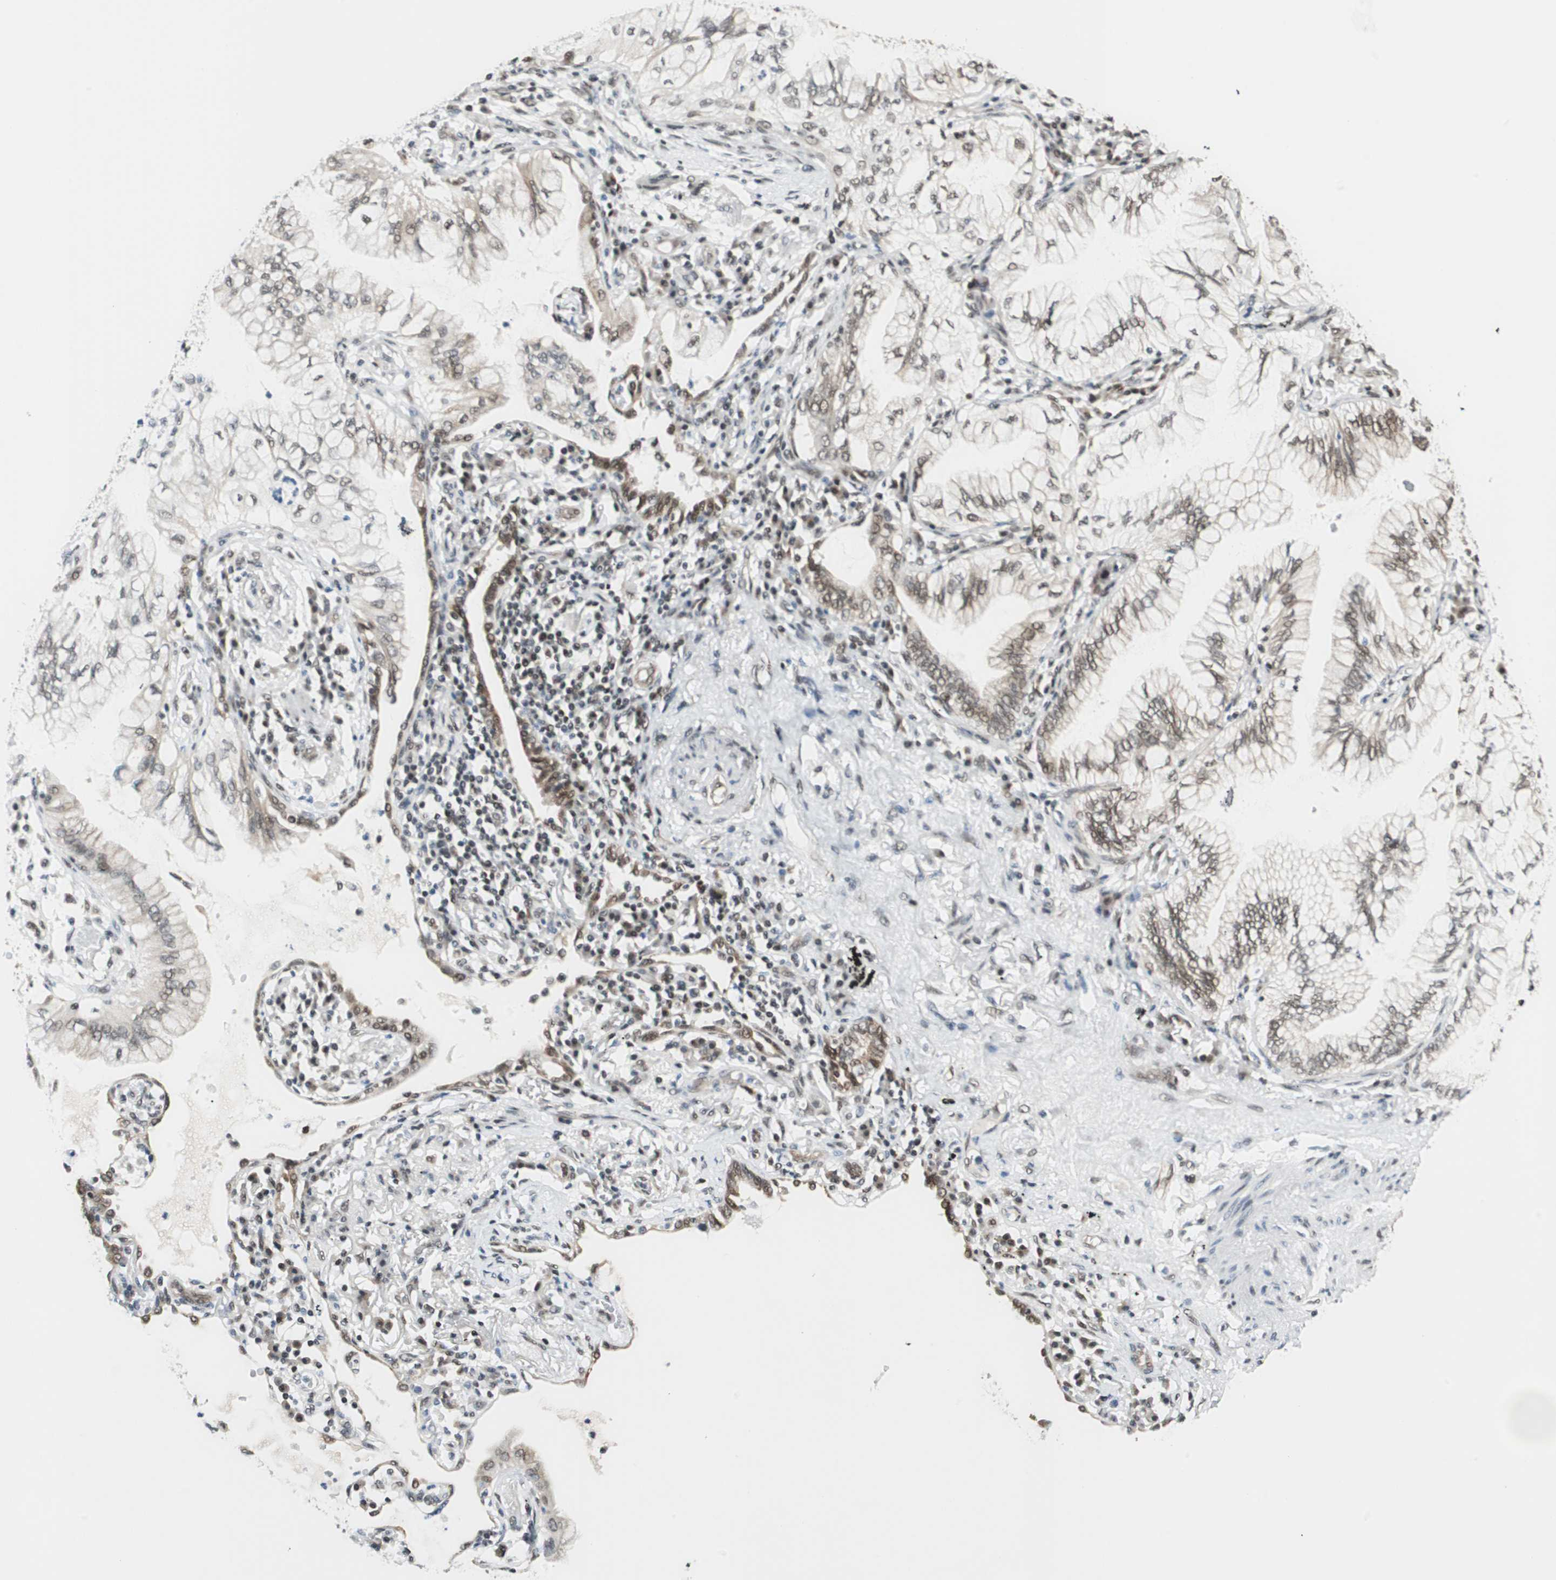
{"staining": {"intensity": "weak", "quantity": ">75%", "location": "cytoplasmic/membranous,nuclear"}, "tissue": "lung cancer", "cell_type": "Tumor cells", "image_type": "cancer", "snomed": [{"axis": "morphology", "description": "Adenocarcinoma, NOS"}, {"axis": "topography", "description": "Lung"}], "caption": "A brown stain shows weak cytoplasmic/membranous and nuclear expression of a protein in human lung cancer (adenocarcinoma) tumor cells.", "gene": "ZBTB17", "patient": {"sex": "female", "age": 70}}